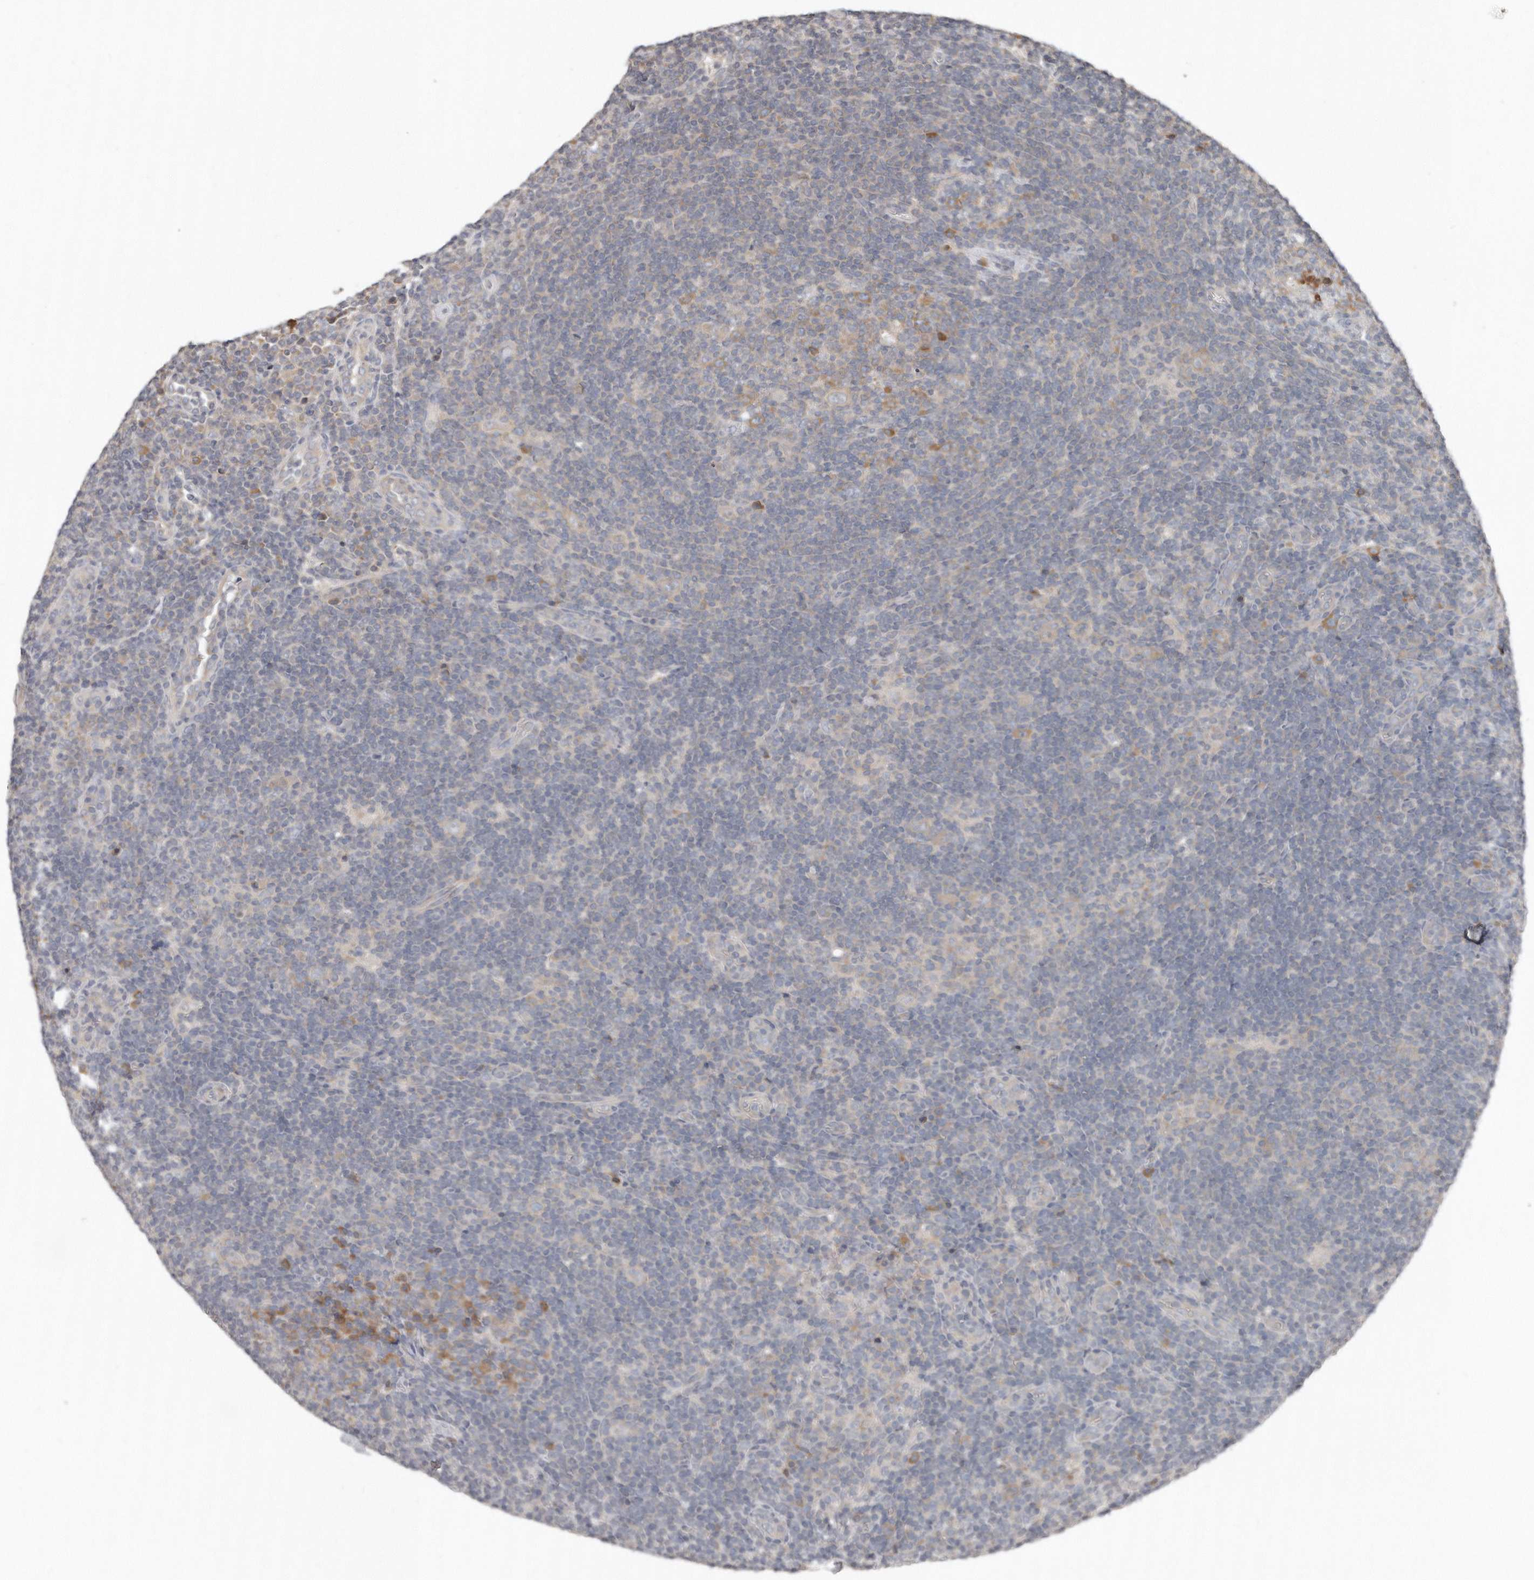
{"staining": {"intensity": "moderate", "quantity": "<25%", "location": "cytoplasmic/membranous"}, "tissue": "lymphoma", "cell_type": "Tumor cells", "image_type": "cancer", "snomed": [{"axis": "morphology", "description": "Hodgkin's disease, NOS"}, {"axis": "topography", "description": "Lymph node"}], "caption": "DAB immunohistochemical staining of lymphoma exhibits moderate cytoplasmic/membranous protein staining in approximately <25% of tumor cells. (Brightfield microscopy of DAB IHC at high magnification).", "gene": "AKNAD1", "patient": {"sex": "female", "age": 57}}